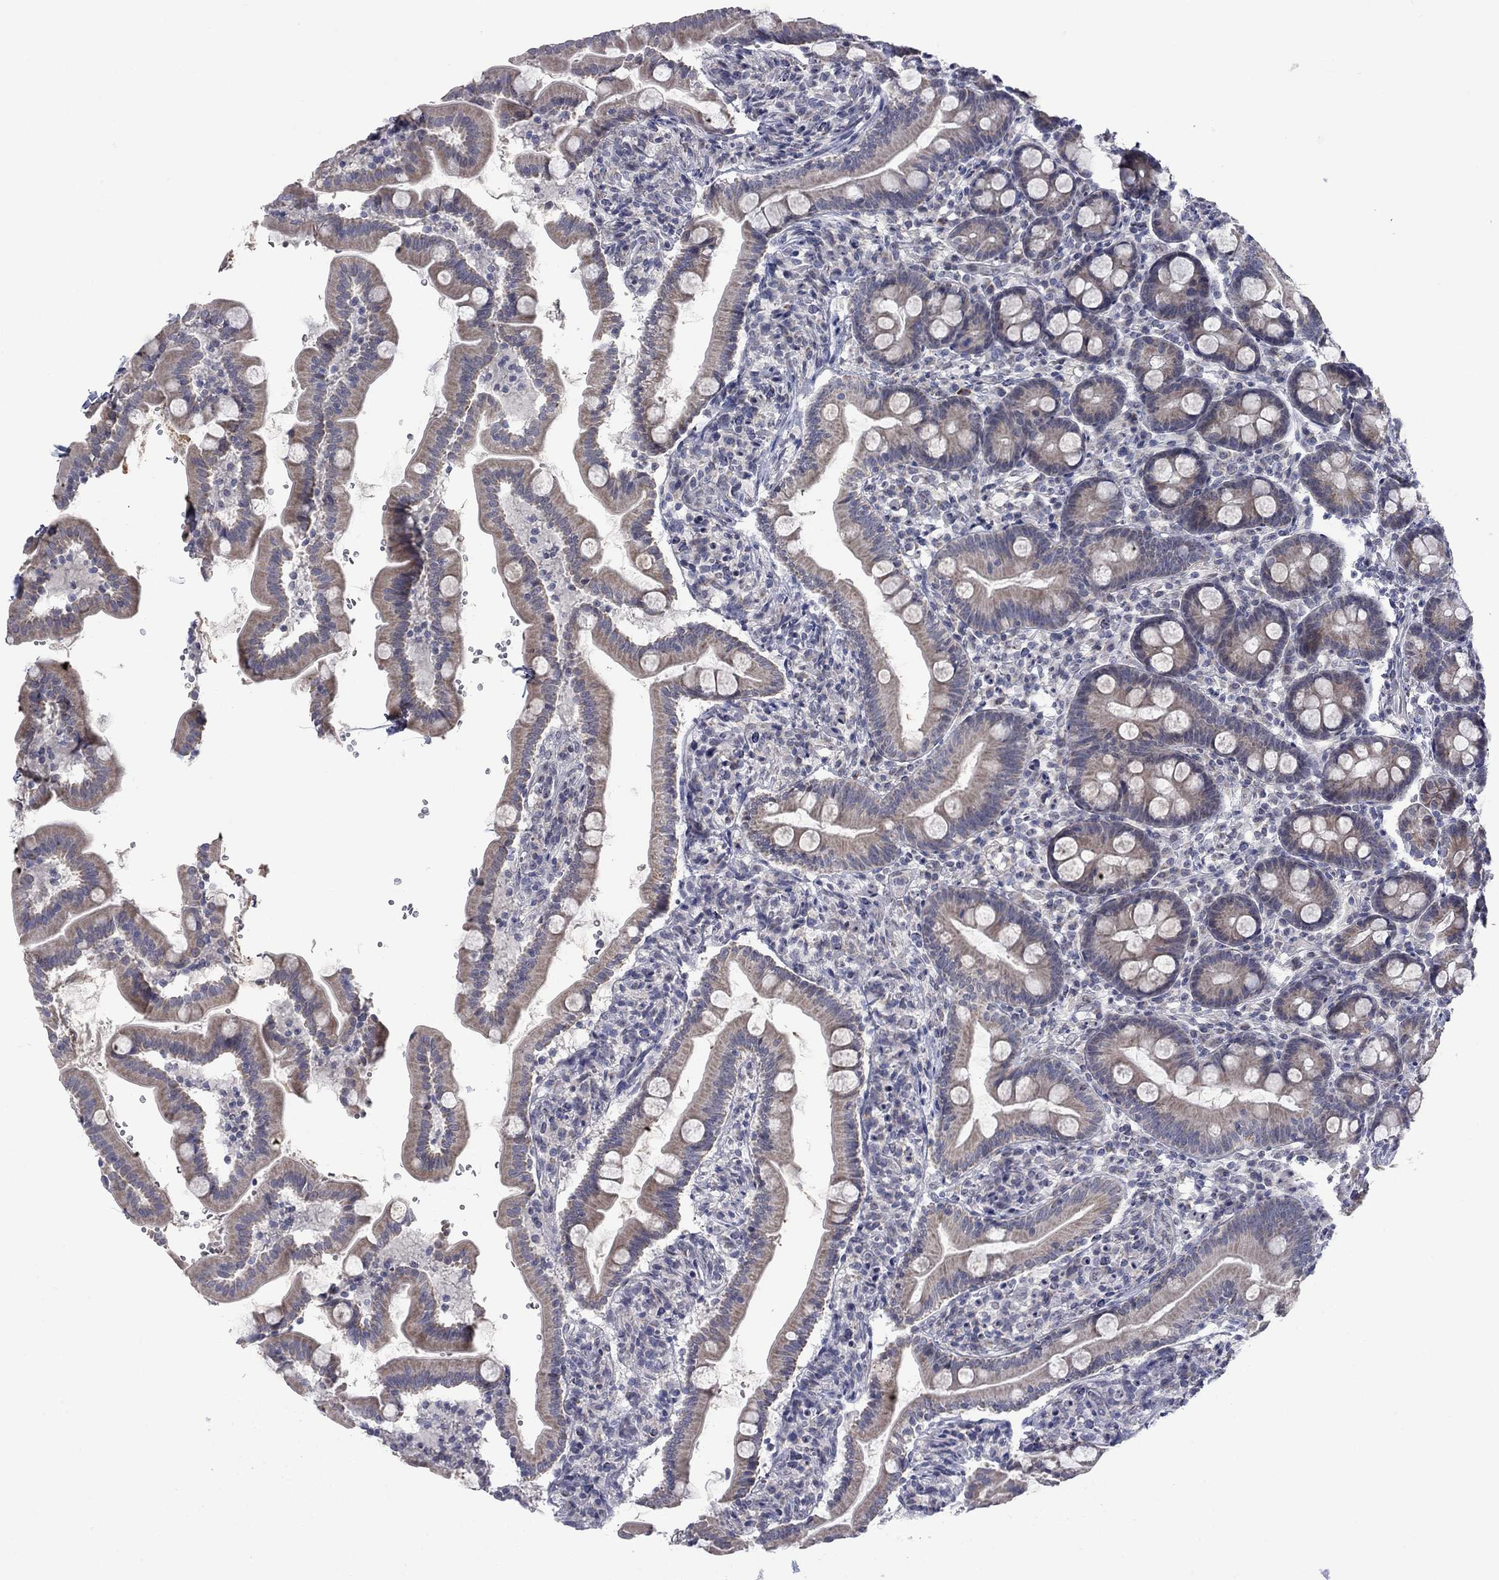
{"staining": {"intensity": "weak", "quantity": "25%-75%", "location": "cytoplasmic/membranous"}, "tissue": "small intestine", "cell_type": "Glandular cells", "image_type": "normal", "snomed": [{"axis": "morphology", "description": "Normal tissue, NOS"}, {"axis": "topography", "description": "Small intestine"}], "caption": "Immunohistochemical staining of normal small intestine exhibits low levels of weak cytoplasmic/membranous expression in approximately 25%-75% of glandular cells.", "gene": "KCNJ16", "patient": {"sex": "female", "age": 44}}